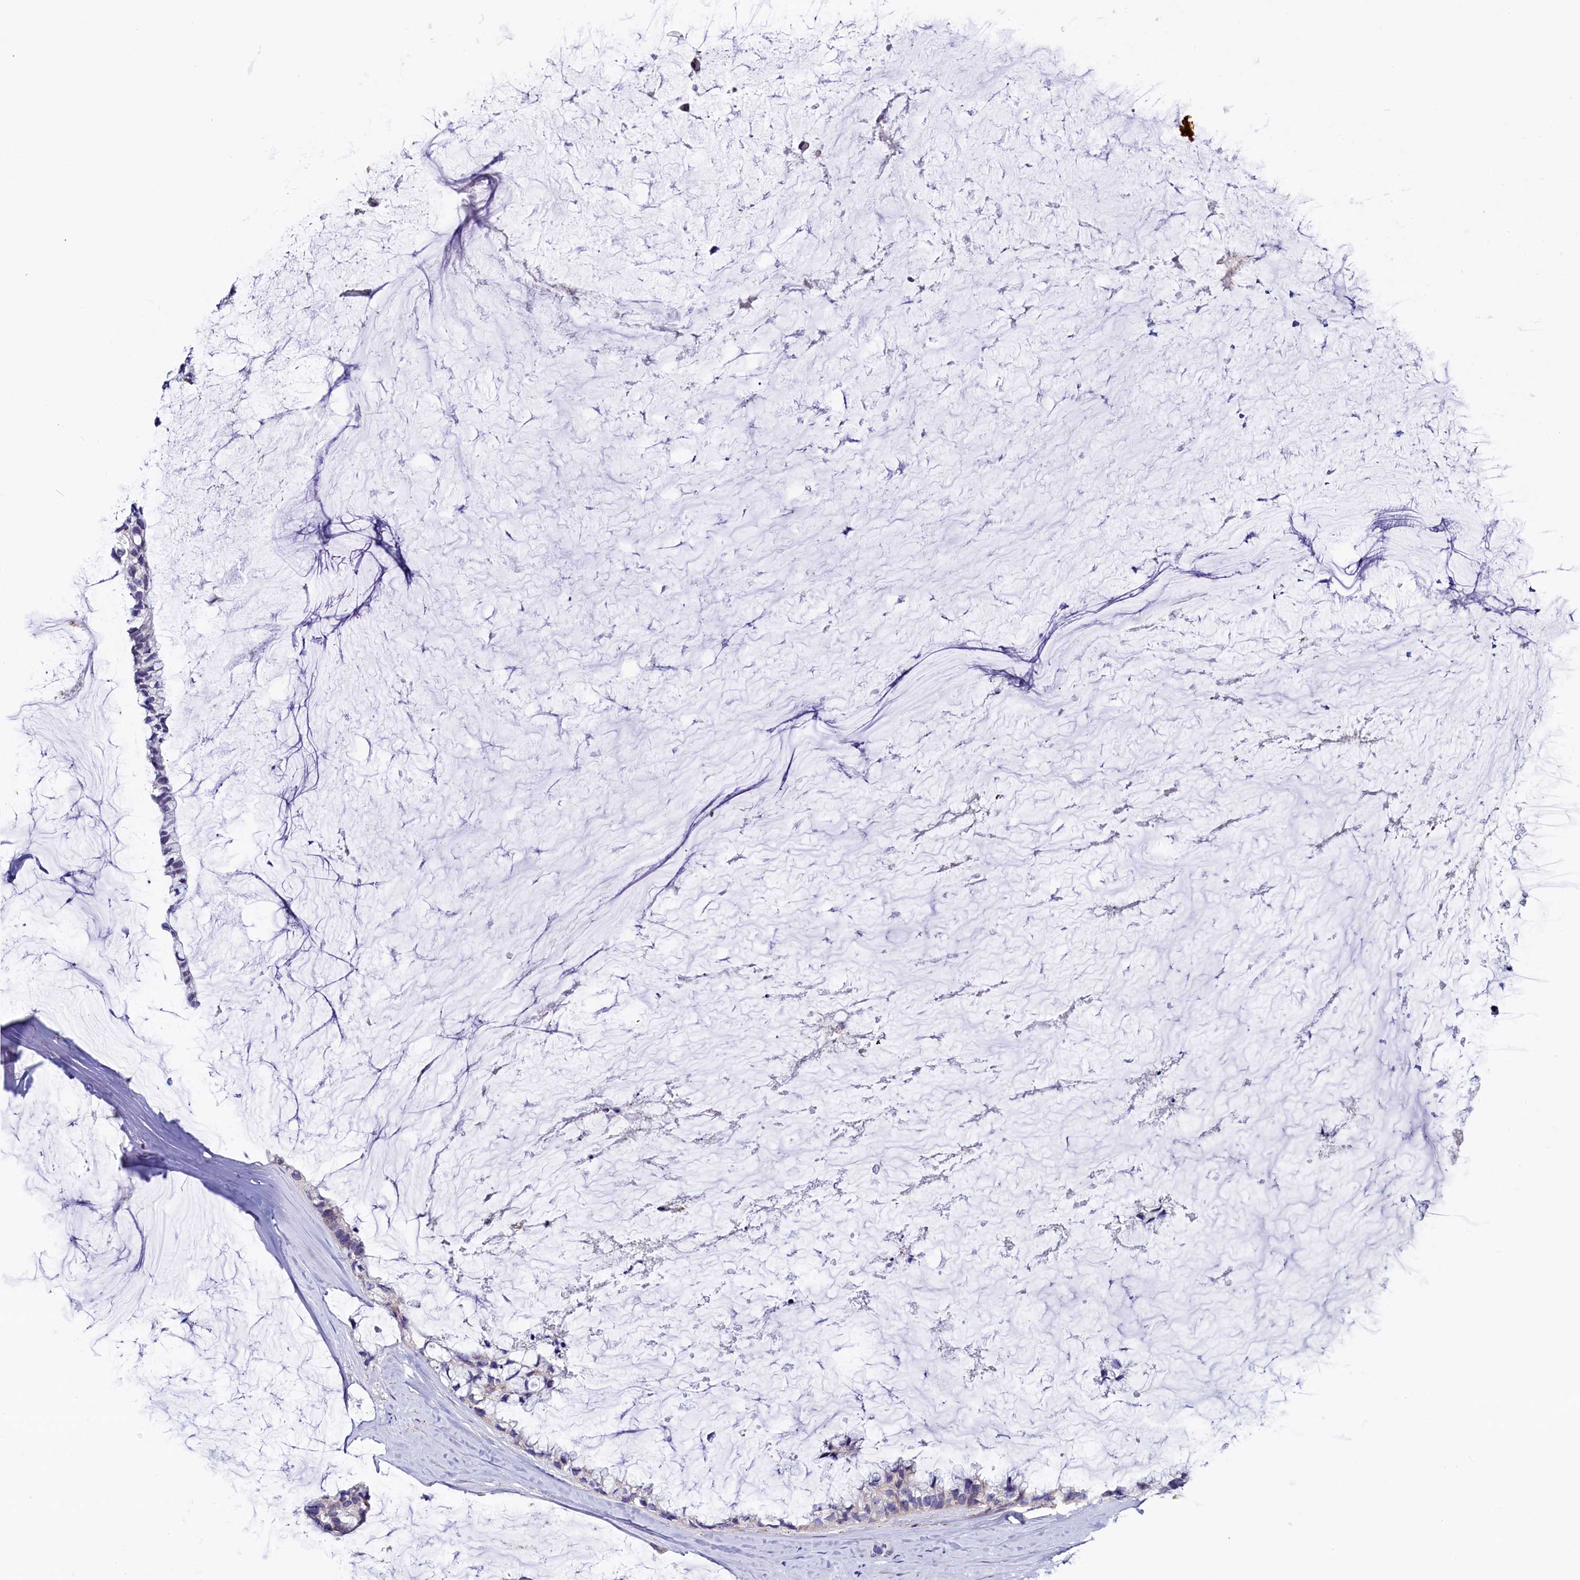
{"staining": {"intensity": "negative", "quantity": "none", "location": "none"}, "tissue": "ovarian cancer", "cell_type": "Tumor cells", "image_type": "cancer", "snomed": [{"axis": "morphology", "description": "Cystadenocarcinoma, mucinous, NOS"}, {"axis": "topography", "description": "Ovary"}], "caption": "This photomicrograph is of ovarian cancer (mucinous cystadenocarcinoma) stained with immunohistochemistry to label a protein in brown with the nuclei are counter-stained blue. There is no positivity in tumor cells.", "gene": "SLC39A6", "patient": {"sex": "female", "age": 39}}